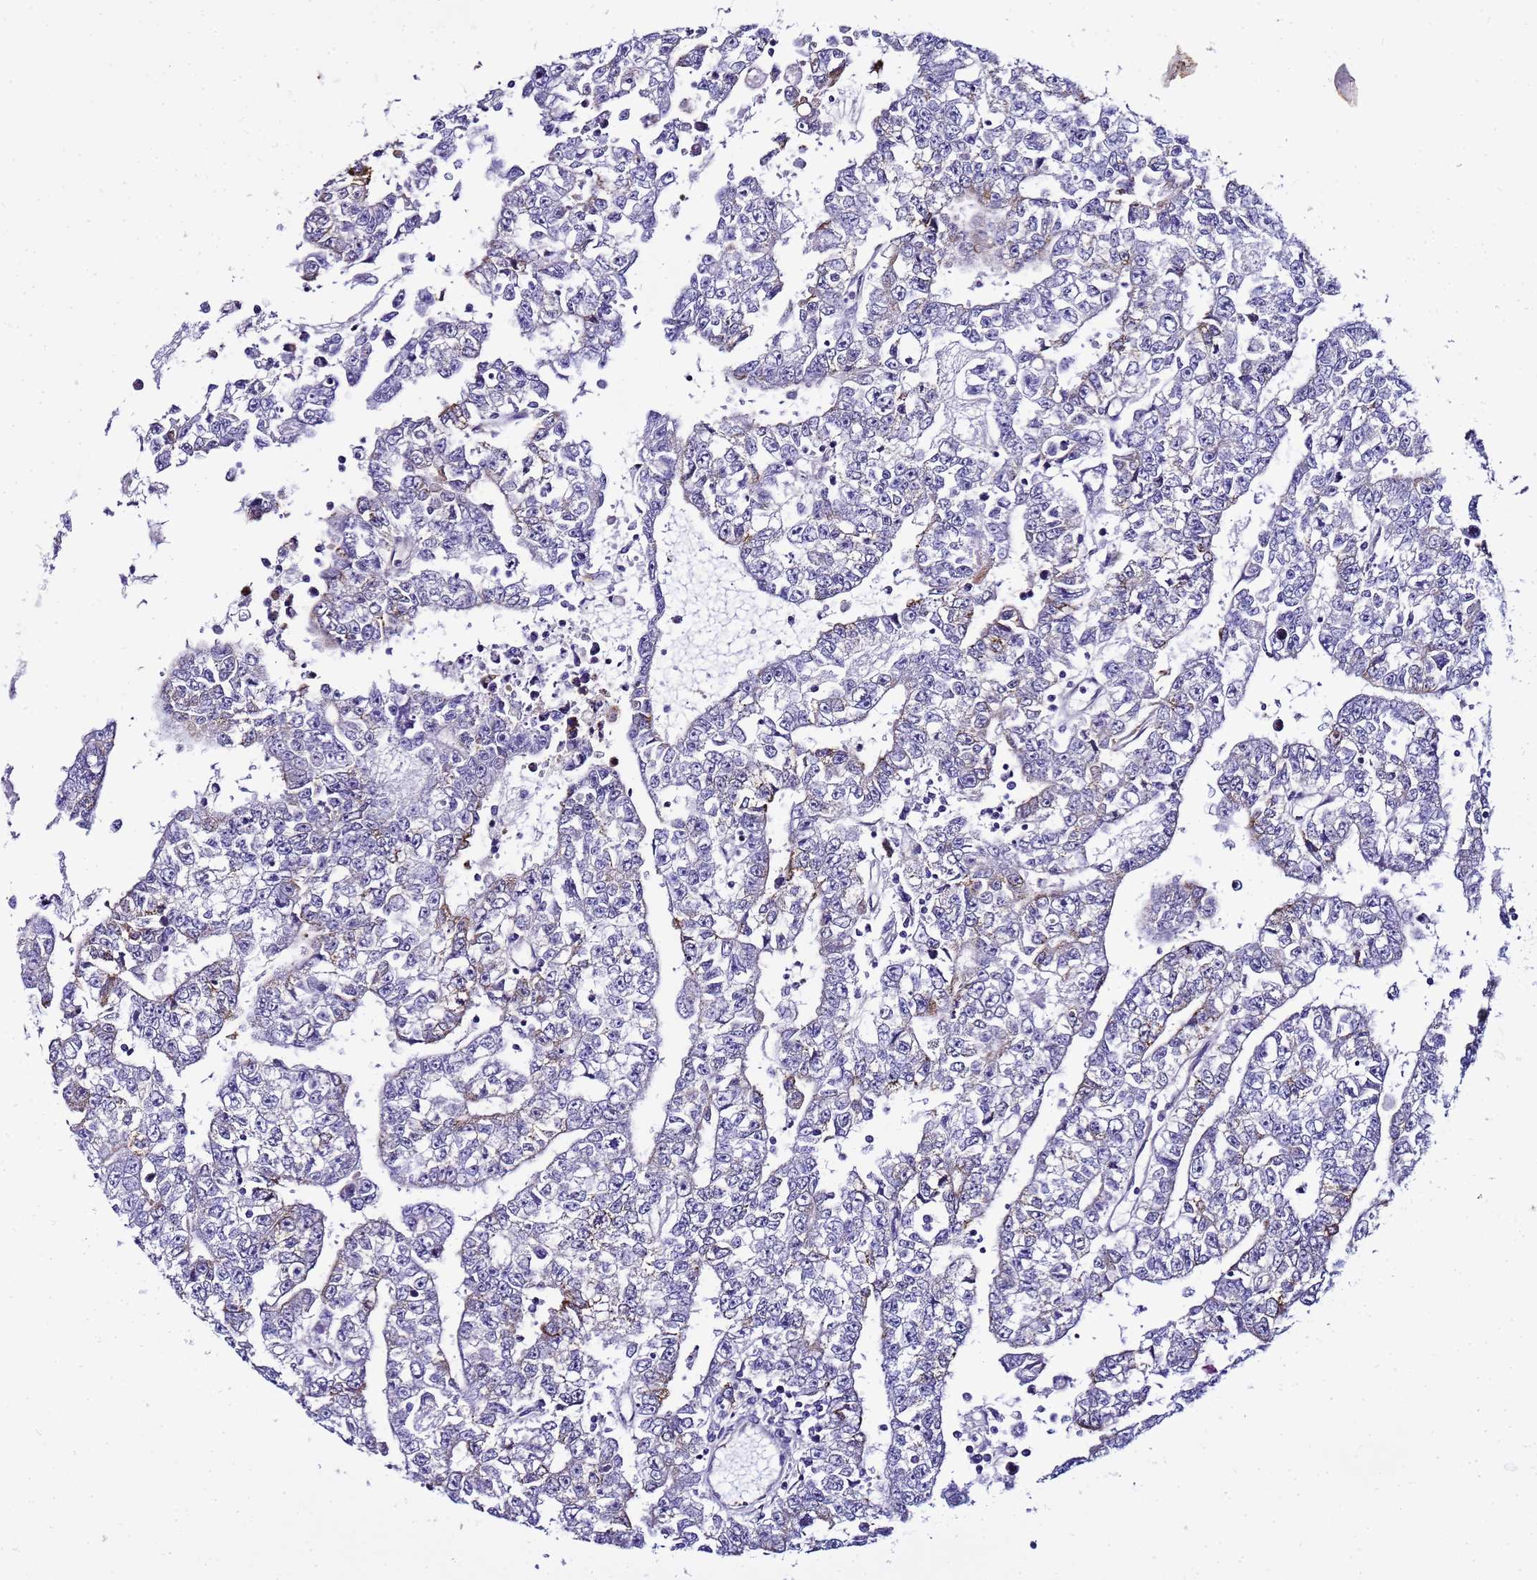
{"staining": {"intensity": "negative", "quantity": "none", "location": "none"}, "tissue": "testis cancer", "cell_type": "Tumor cells", "image_type": "cancer", "snomed": [{"axis": "morphology", "description": "Carcinoma, Embryonal, NOS"}, {"axis": "topography", "description": "Testis"}], "caption": "Tumor cells are negative for protein expression in human testis embryonal carcinoma.", "gene": "FAM166B", "patient": {"sex": "male", "age": 25}}